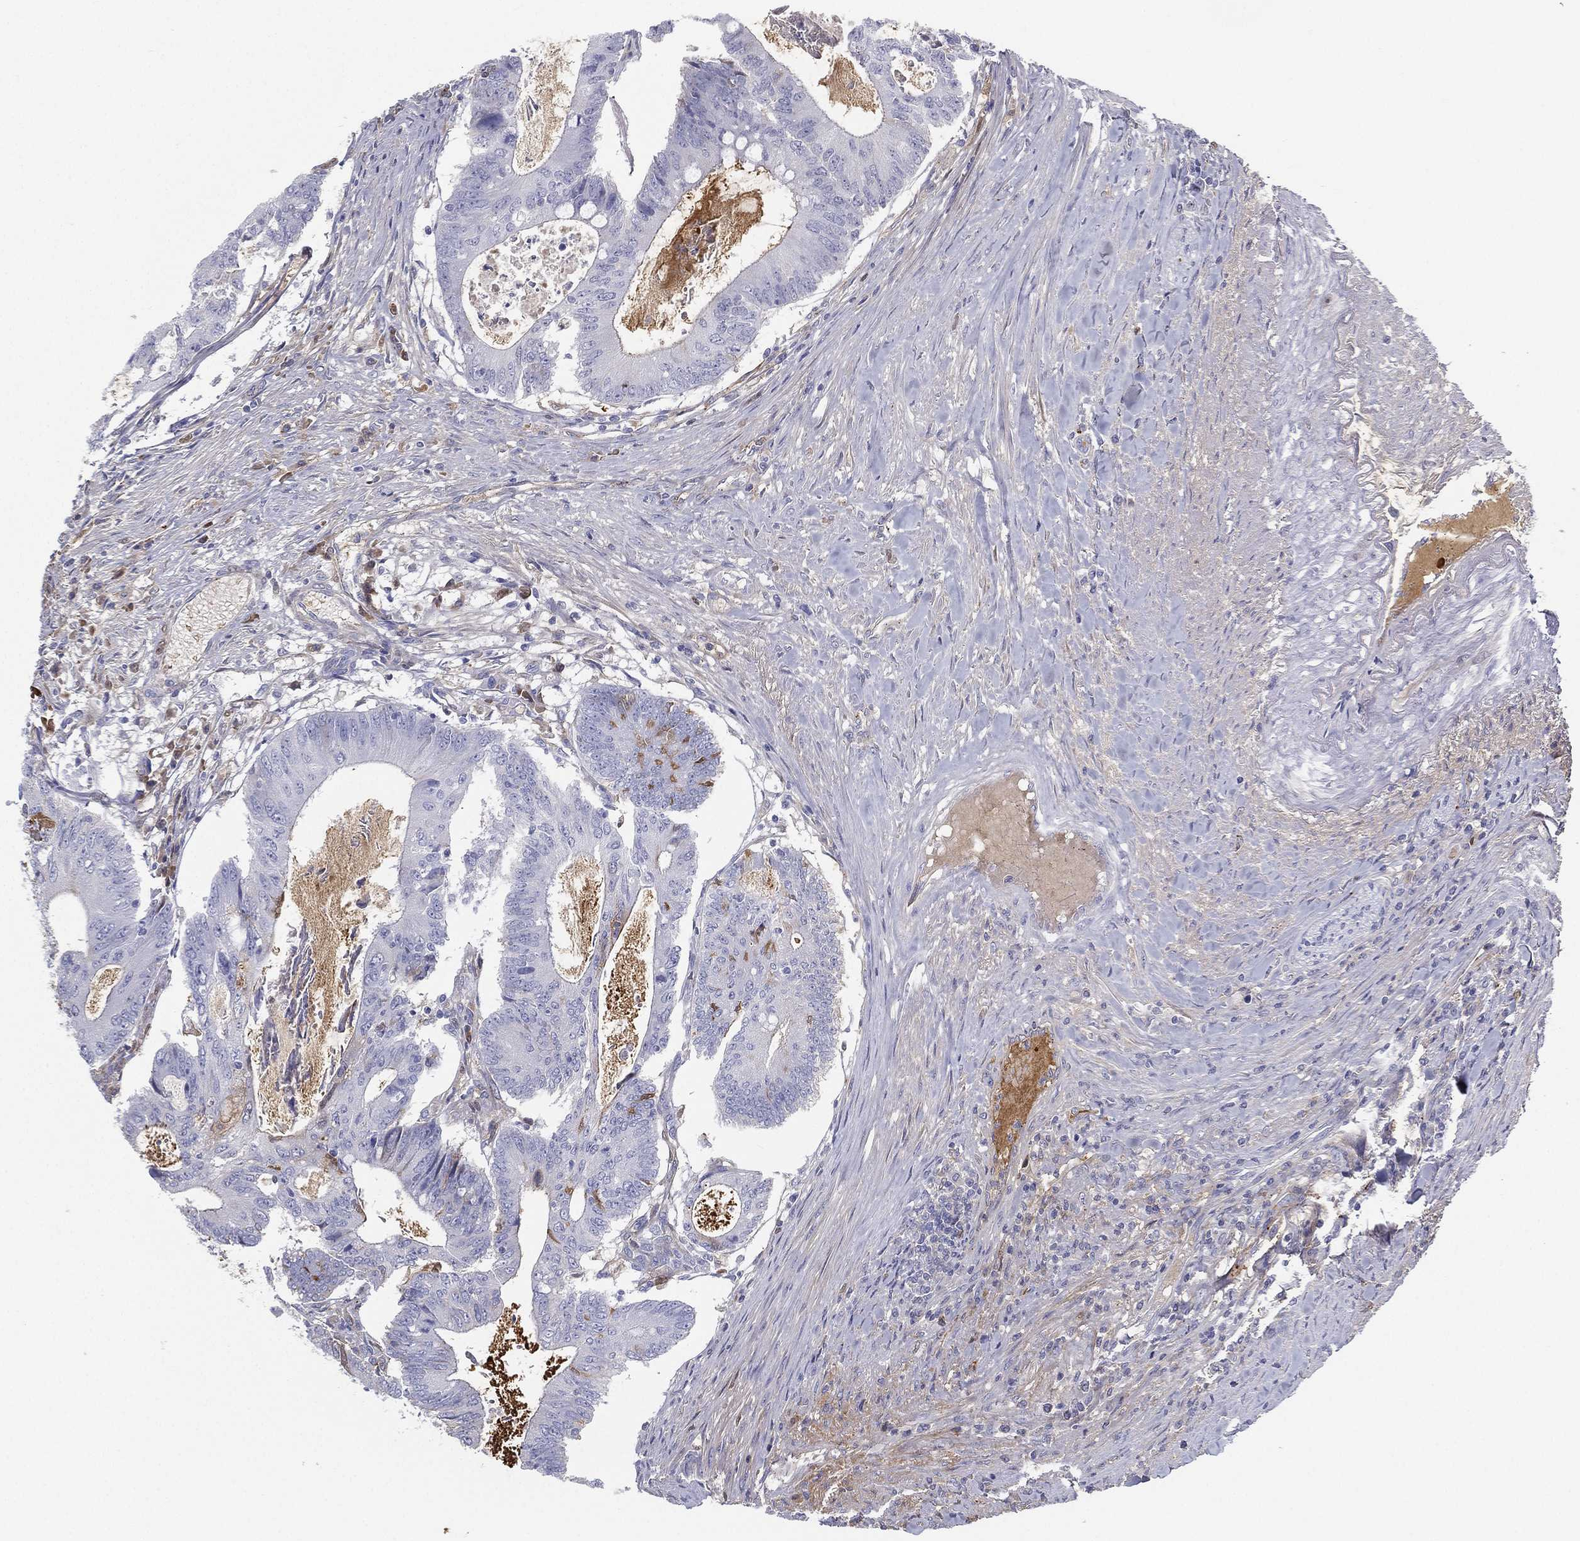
{"staining": {"intensity": "moderate", "quantity": "<25%", "location": "cytoplasmic/membranous"}, "tissue": "colorectal cancer", "cell_type": "Tumor cells", "image_type": "cancer", "snomed": [{"axis": "morphology", "description": "Adenocarcinoma, NOS"}, {"axis": "topography", "description": "Colon"}], "caption": "Immunohistochemical staining of colorectal adenocarcinoma displays moderate cytoplasmic/membranous protein staining in approximately <25% of tumor cells. (IHC, brightfield microscopy, high magnification).", "gene": "IFNB1", "patient": {"sex": "female", "age": 70}}